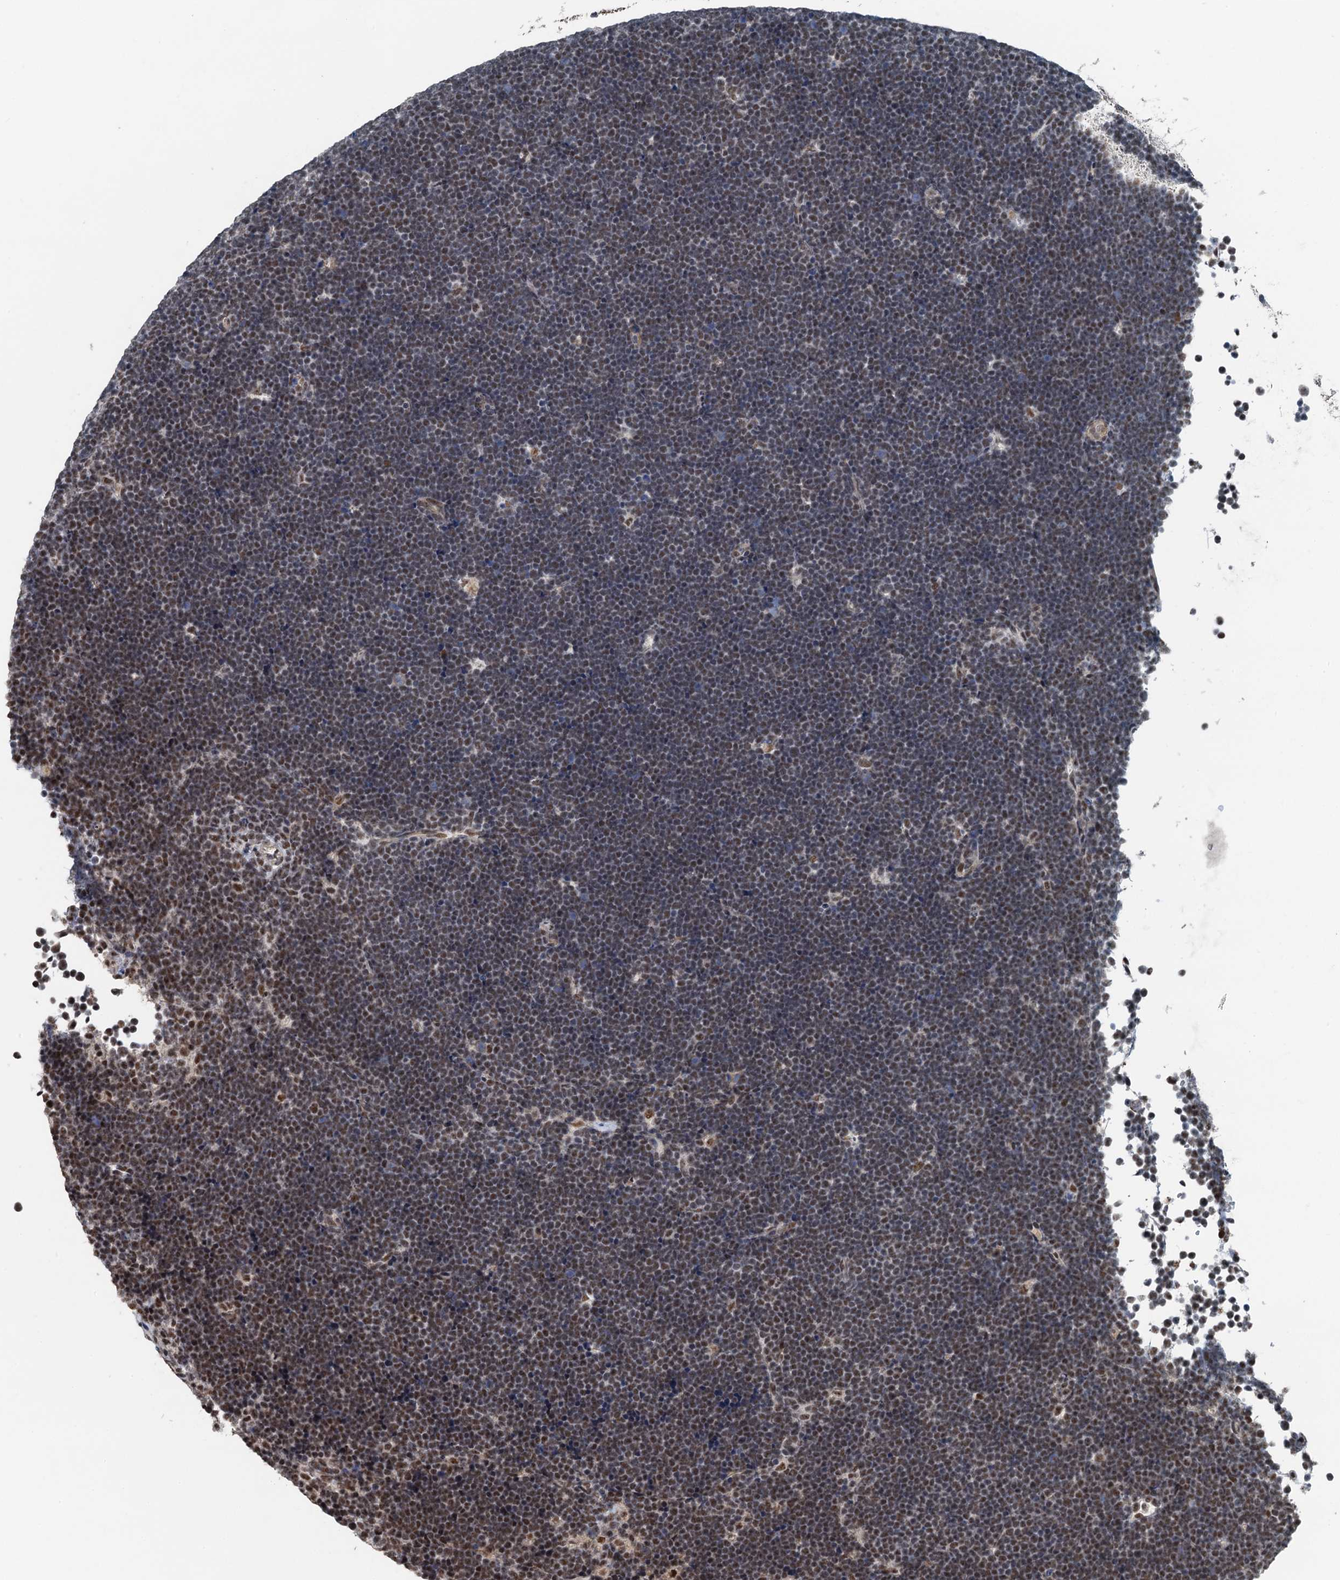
{"staining": {"intensity": "moderate", "quantity": "25%-75%", "location": "nuclear"}, "tissue": "lymphoma", "cell_type": "Tumor cells", "image_type": "cancer", "snomed": [{"axis": "morphology", "description": "Malignant lymphoma, non-Hodgkin's type, High grade"}, {"axis": "topography", "description": "Lymph node"}], "caption": "The image demonstrates a brown stain indicating the presence of a protein in the nuclear of tumor cells in lymphoma.", "gene": "MTA3", "patient": {"sex": "male", "age": 13}}